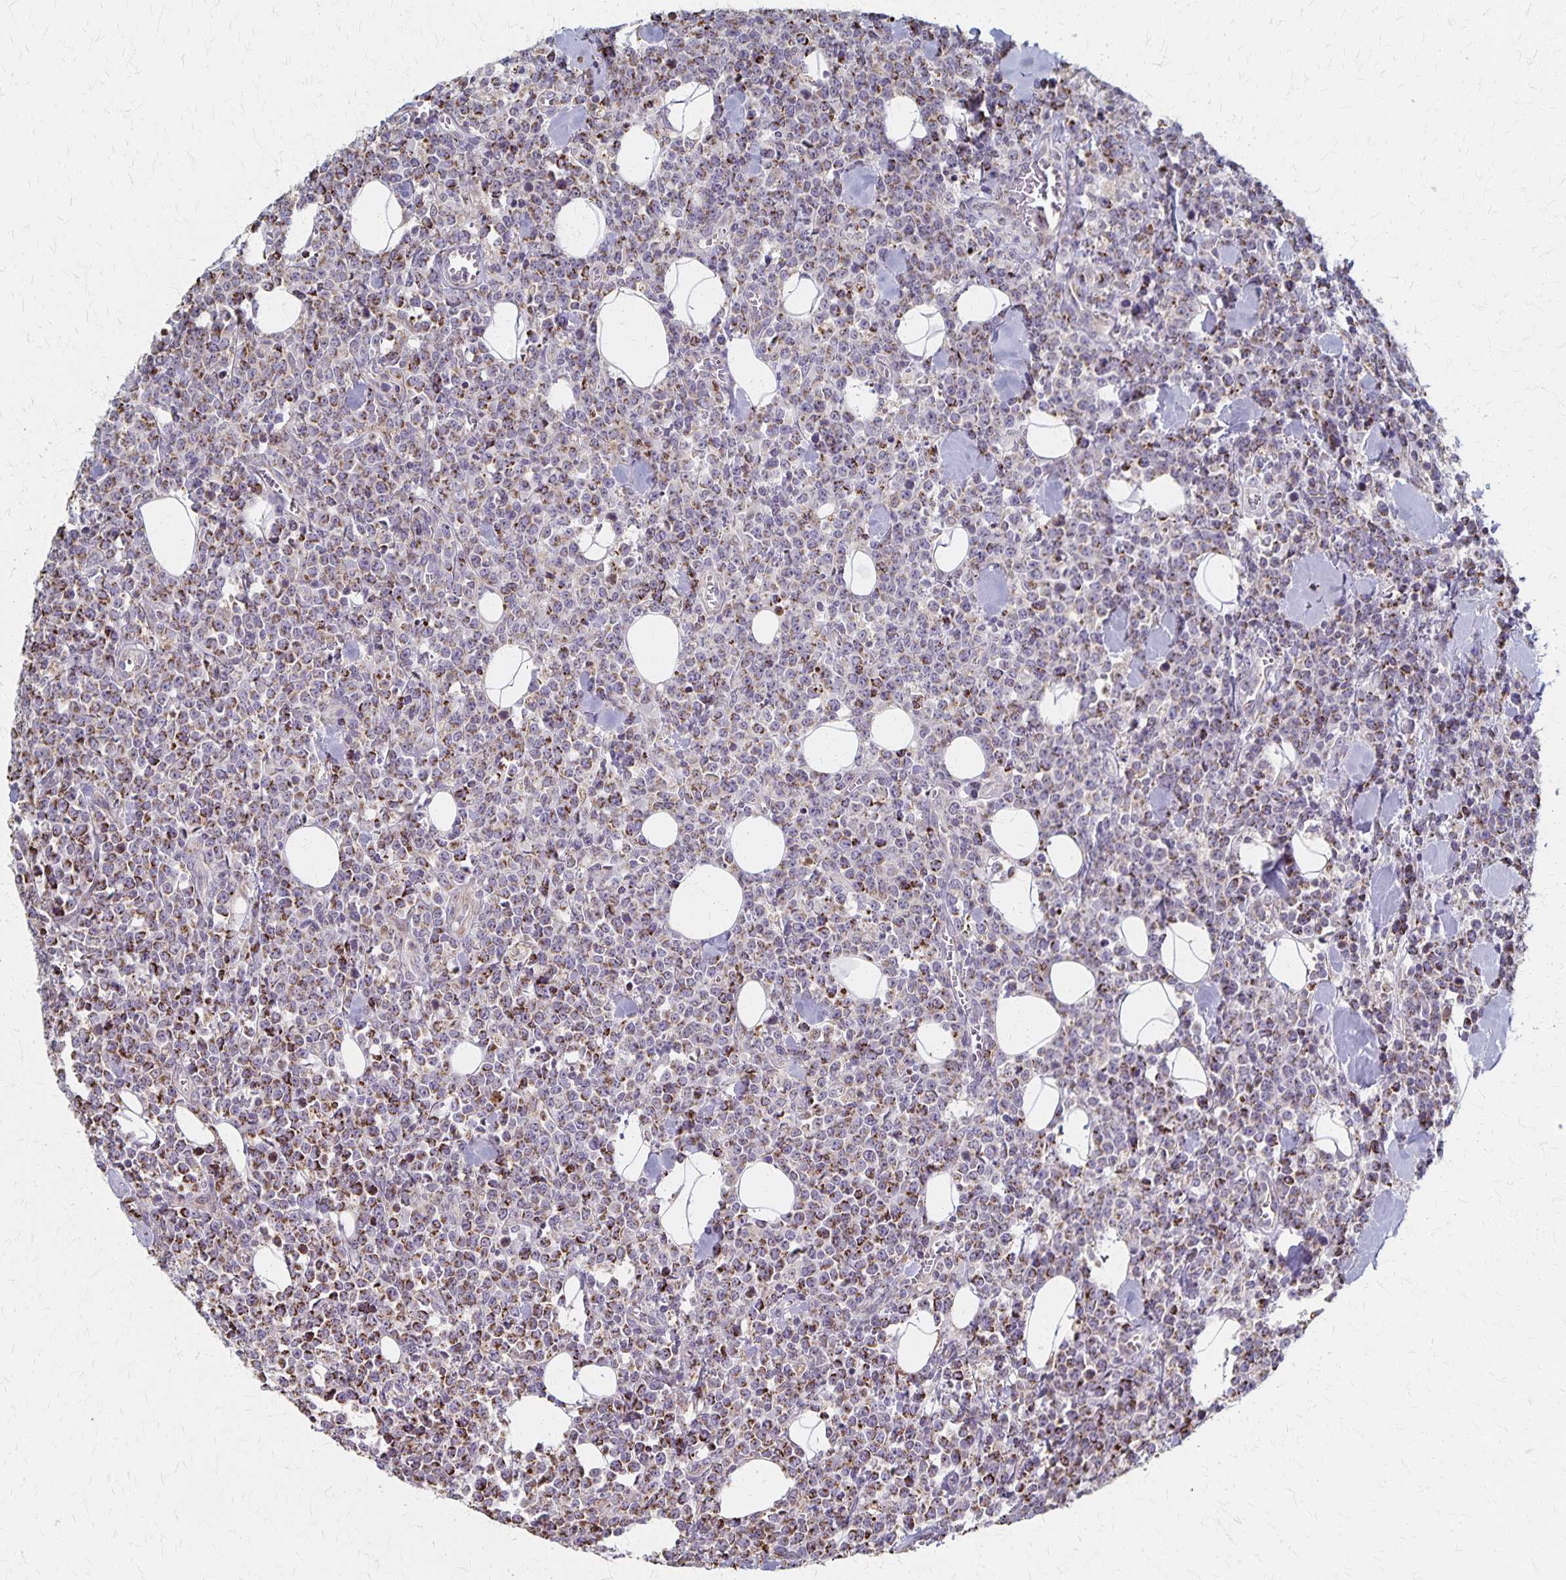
{"staining": {"intensity": "moderate", "quantity": ">75%", "location": "cytoplasmic/membranous"}, "tissue": "lymphoma", "cell_type": "Tumor cells", "image_type": "cancer", "snomed": [{"axis": "morphology", "description": "Malignant lymphoma, non-Hodgkin's type, High grade"}, {"axis": "topography", "description": "Small intestine"}], "caption": "Immunohistochemical staining of human high-grade malignant lymphoma, non-Hodgkin's type reveals medium levels of moderate cytoplasmic/membranous protein expression in about >75% of tumor cells.", "gene": "DYRK4", "patient": {"sex": "female", "age": 56}}